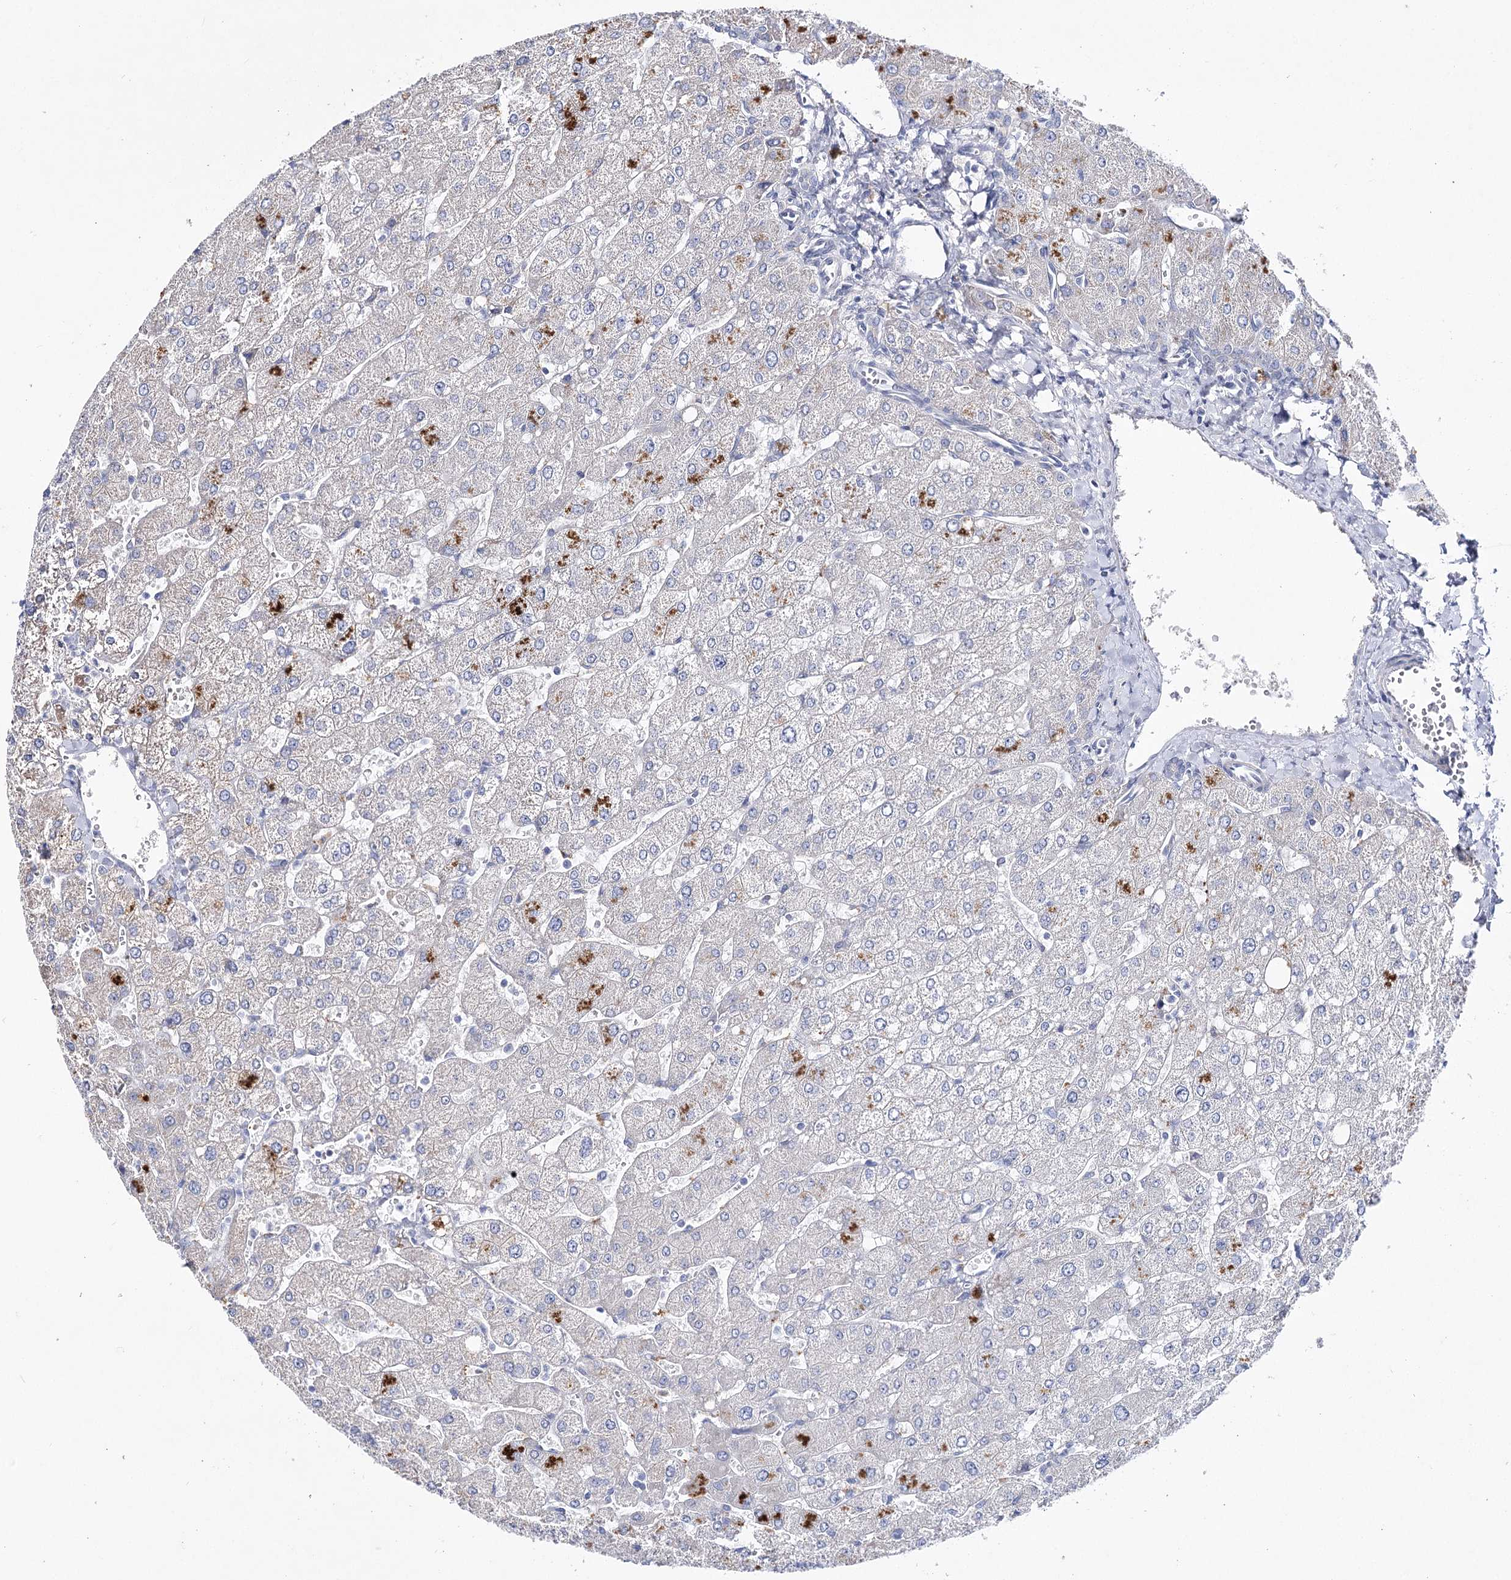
{"staining": {"intensity": "negative", "quantity": "none", "location": "none"}, "tissue": "liver", "cell_type": "Cholangiocytes", "image_type": "normal", "snomed": [{"axis": "morphology", "description": "Normal tissue, NOS"}, {"axis": "topography", "description": "Liver"}], "caption": "This is an immunohistochemistry (IHC) photomicrograph of unremarkable human liver. There is no positivity in cholangiocytes.", "gene": "LRRC14B", "patient": {"sex": "male", "age": 55}}